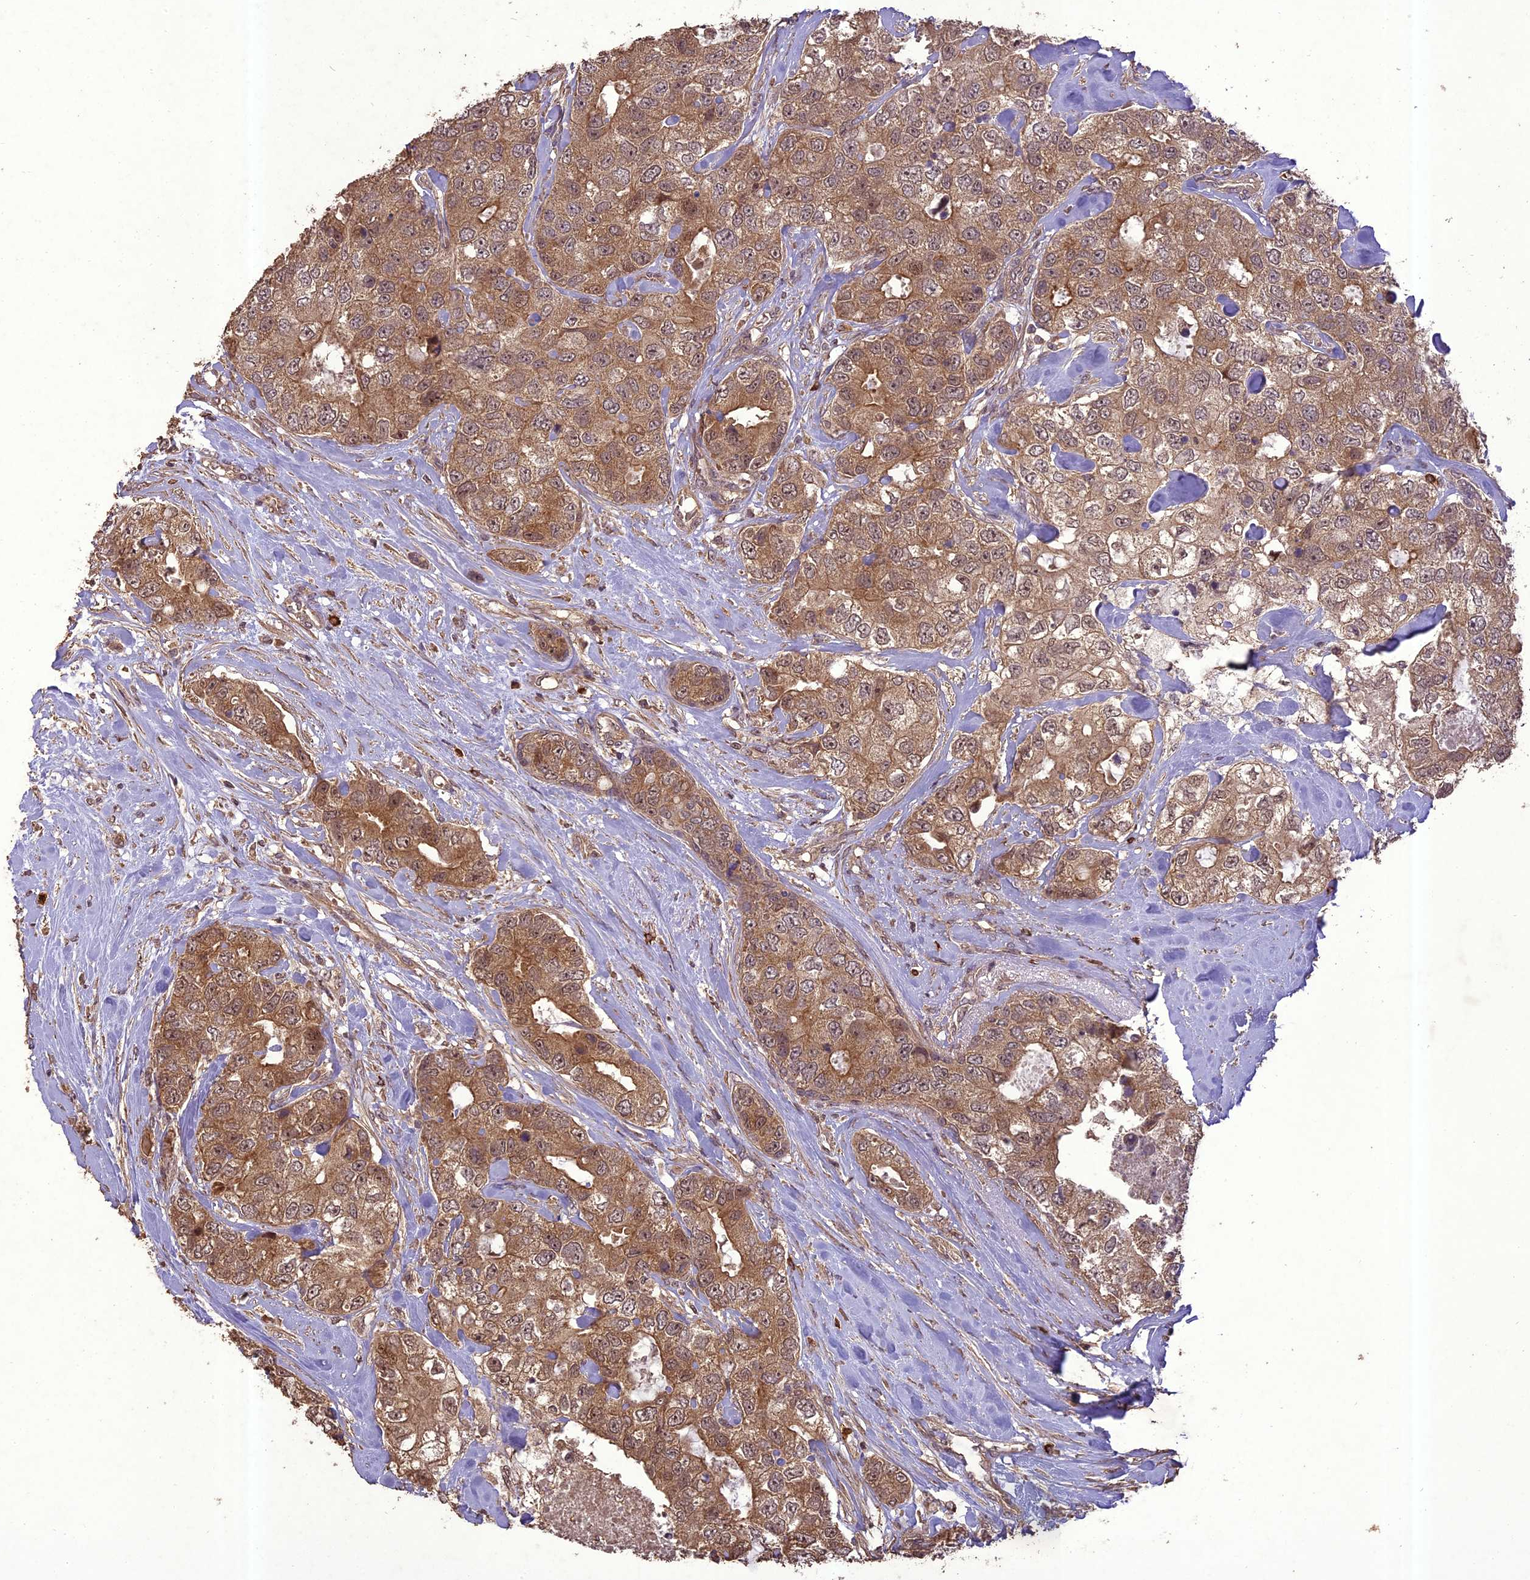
{"staining": {"intensity": "moderate", "quantity": ">75%", "location": "cytoplasmic/membranous"}, "tissue": "breast cancer", "cell_type": "Tumor cells", "image_type": "cancer", "snomed": [{"axis": "morphology", "description": "Duct carcinoma"}, {"axis": "topography", "description": "Breast"}], "caption": "Breast cancer stained with DAB (3,3'-diaminobenzidine) IHC shows medium levels of moderate cytoplasmic/membranous expression in about >75% of tumor cells.", "gene": "TIGD7", "patient": {"sex": "female", "age": 62}}